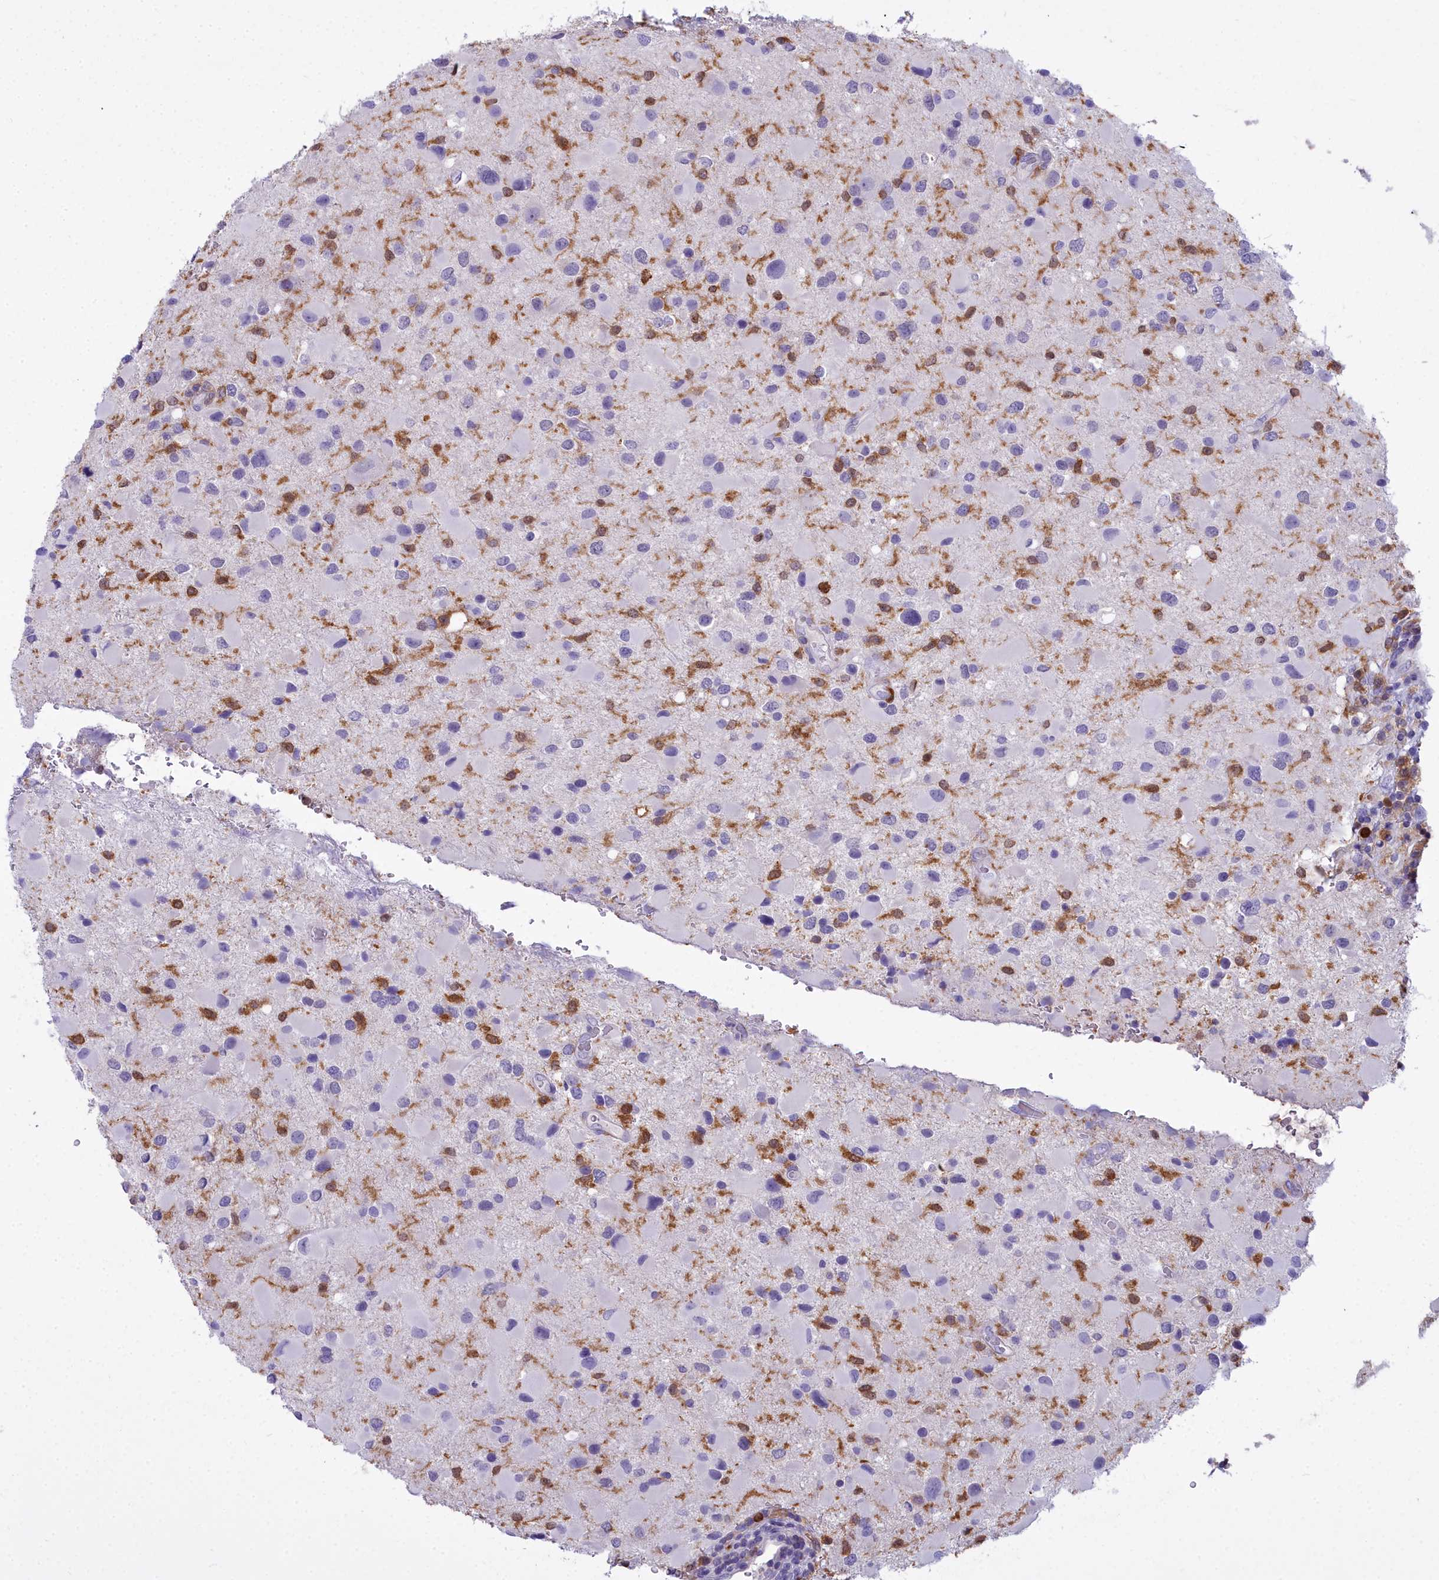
{"staining": {"intensity": "negative", "quantity": "none", "location": "none"}, "tissue": "glioma", "cell_type": "Tumor cells", "image_type": "cancer", "snomed": [{"axis": "morphology", "description": "Glioma, malignant, Low grade"}, {"axis": "topography", "description": "Brain"}], "caption": "Immunohistochemistry (IHC) photomicrograph of human low-grade glioma (malignant) stained for a protein (brown), which displays no expression in tumor cells.", "gene": "BLNK", "patient": {"sex": "female", "age": 32}}